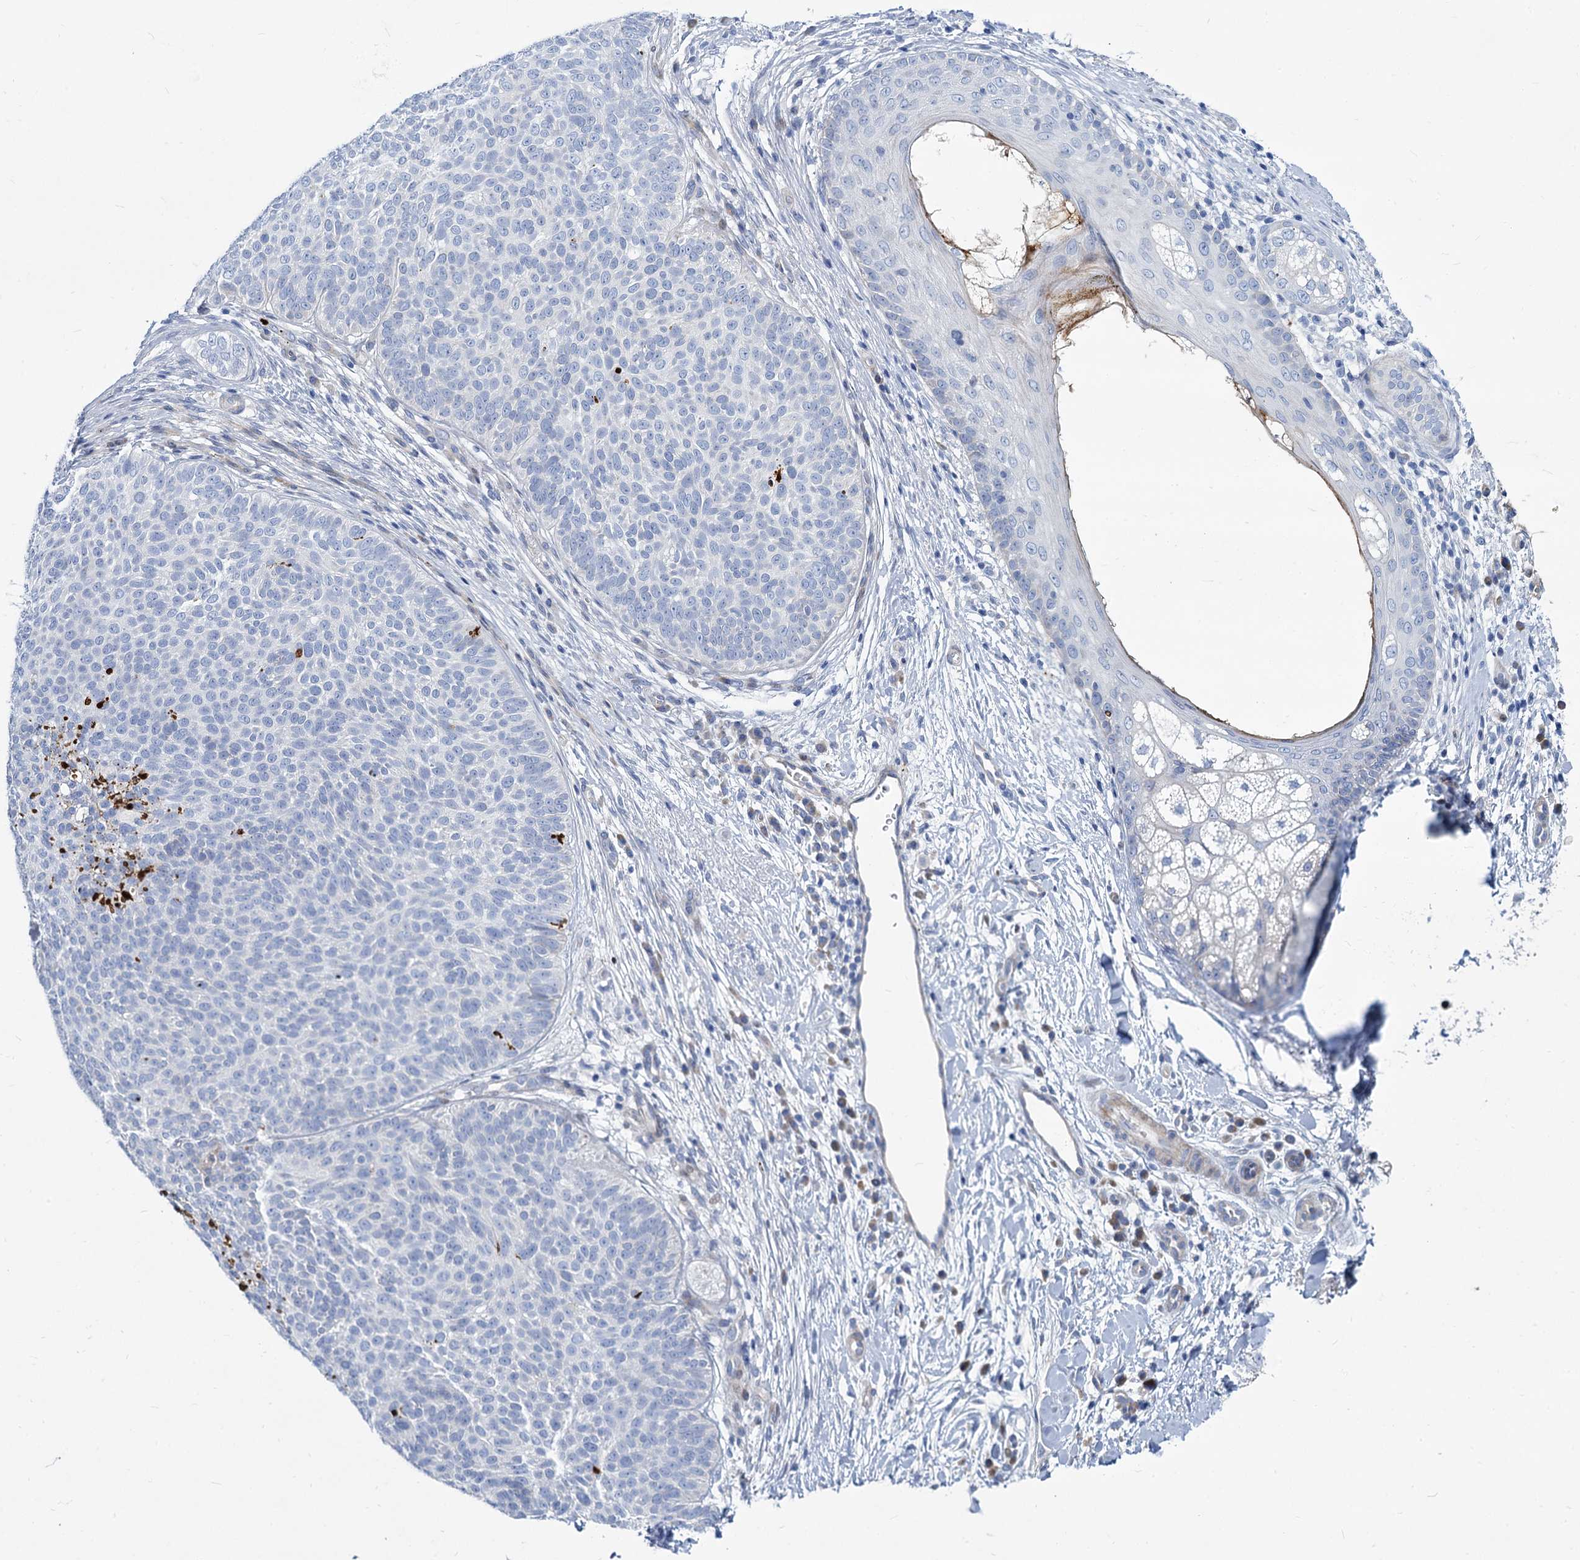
{"staining": {"intensity": "negative", "quantity": "none", "location": "none"}, "tissue": "skin cancer", "cell_type": "Tumor cells", "image_type": "cancer", "snomed": [{"axis": "morphology", "description": "Basal cell carcinoma"}, {"axis": "topography", "description": "Skin"}], "caption": "High power microscopy histopathology image of an IHC histopathology image of skin cancer, revealing no significant positivity in tumor cells.", "gene": "TRIM77", "patient": {"sex": "male", "age": 85}}